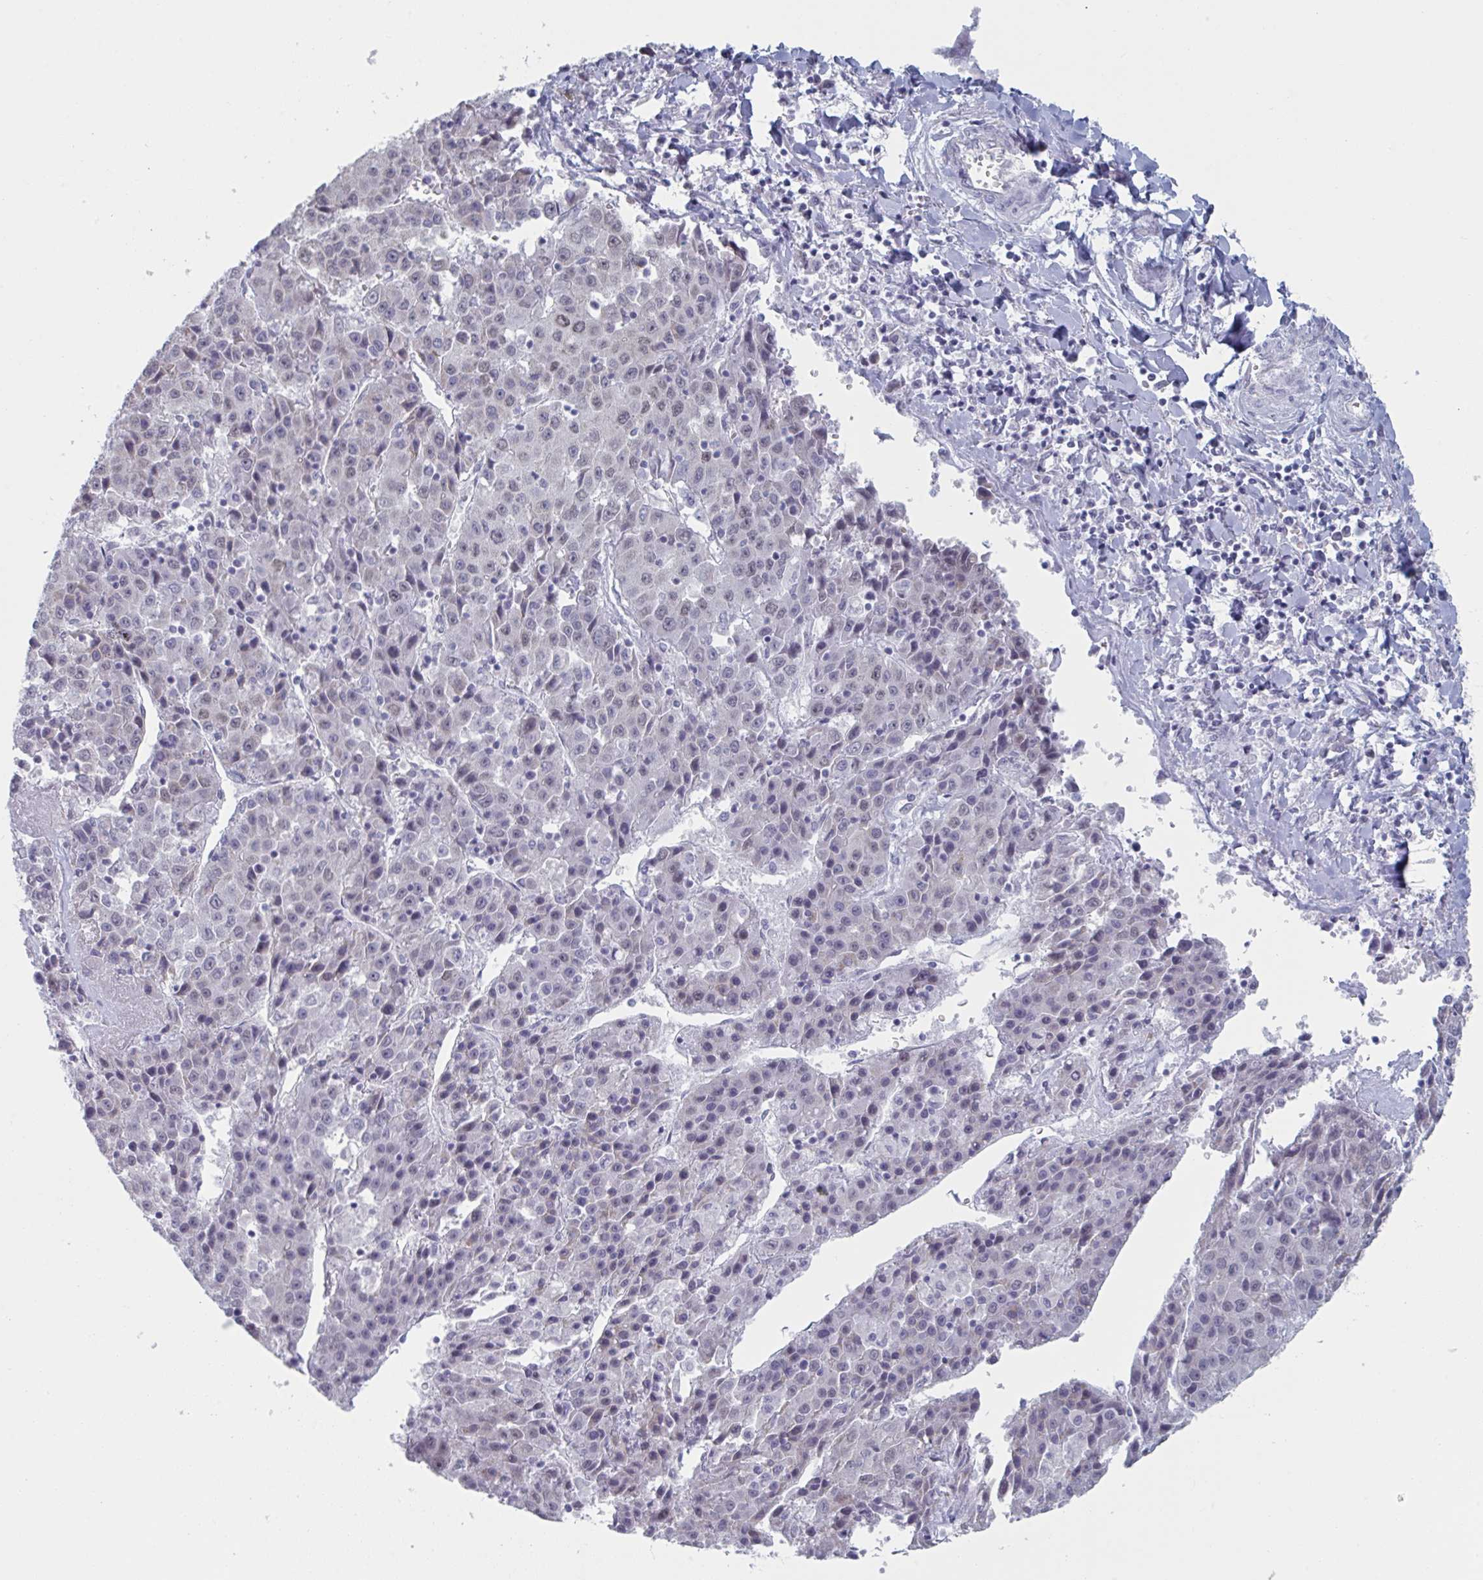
{"staining": {"intensity": "negative", "quantity": "none", "location": "none"}, "tissue": "liver cancer", "cell_type": "Tumor cells", "image_type": "cancer", "snomed": [{"axis": "morphology", "description": "Carcinoma, Hepatocellular, NOS"}, {"axis": "topography", "description": "Liver"}], "caption": "Tumor cells are negative for protein expression in human hepatocellular carcinoma (liver).", "gene": "FOXA1", "patient": {"sex": "female", "age": 53}}